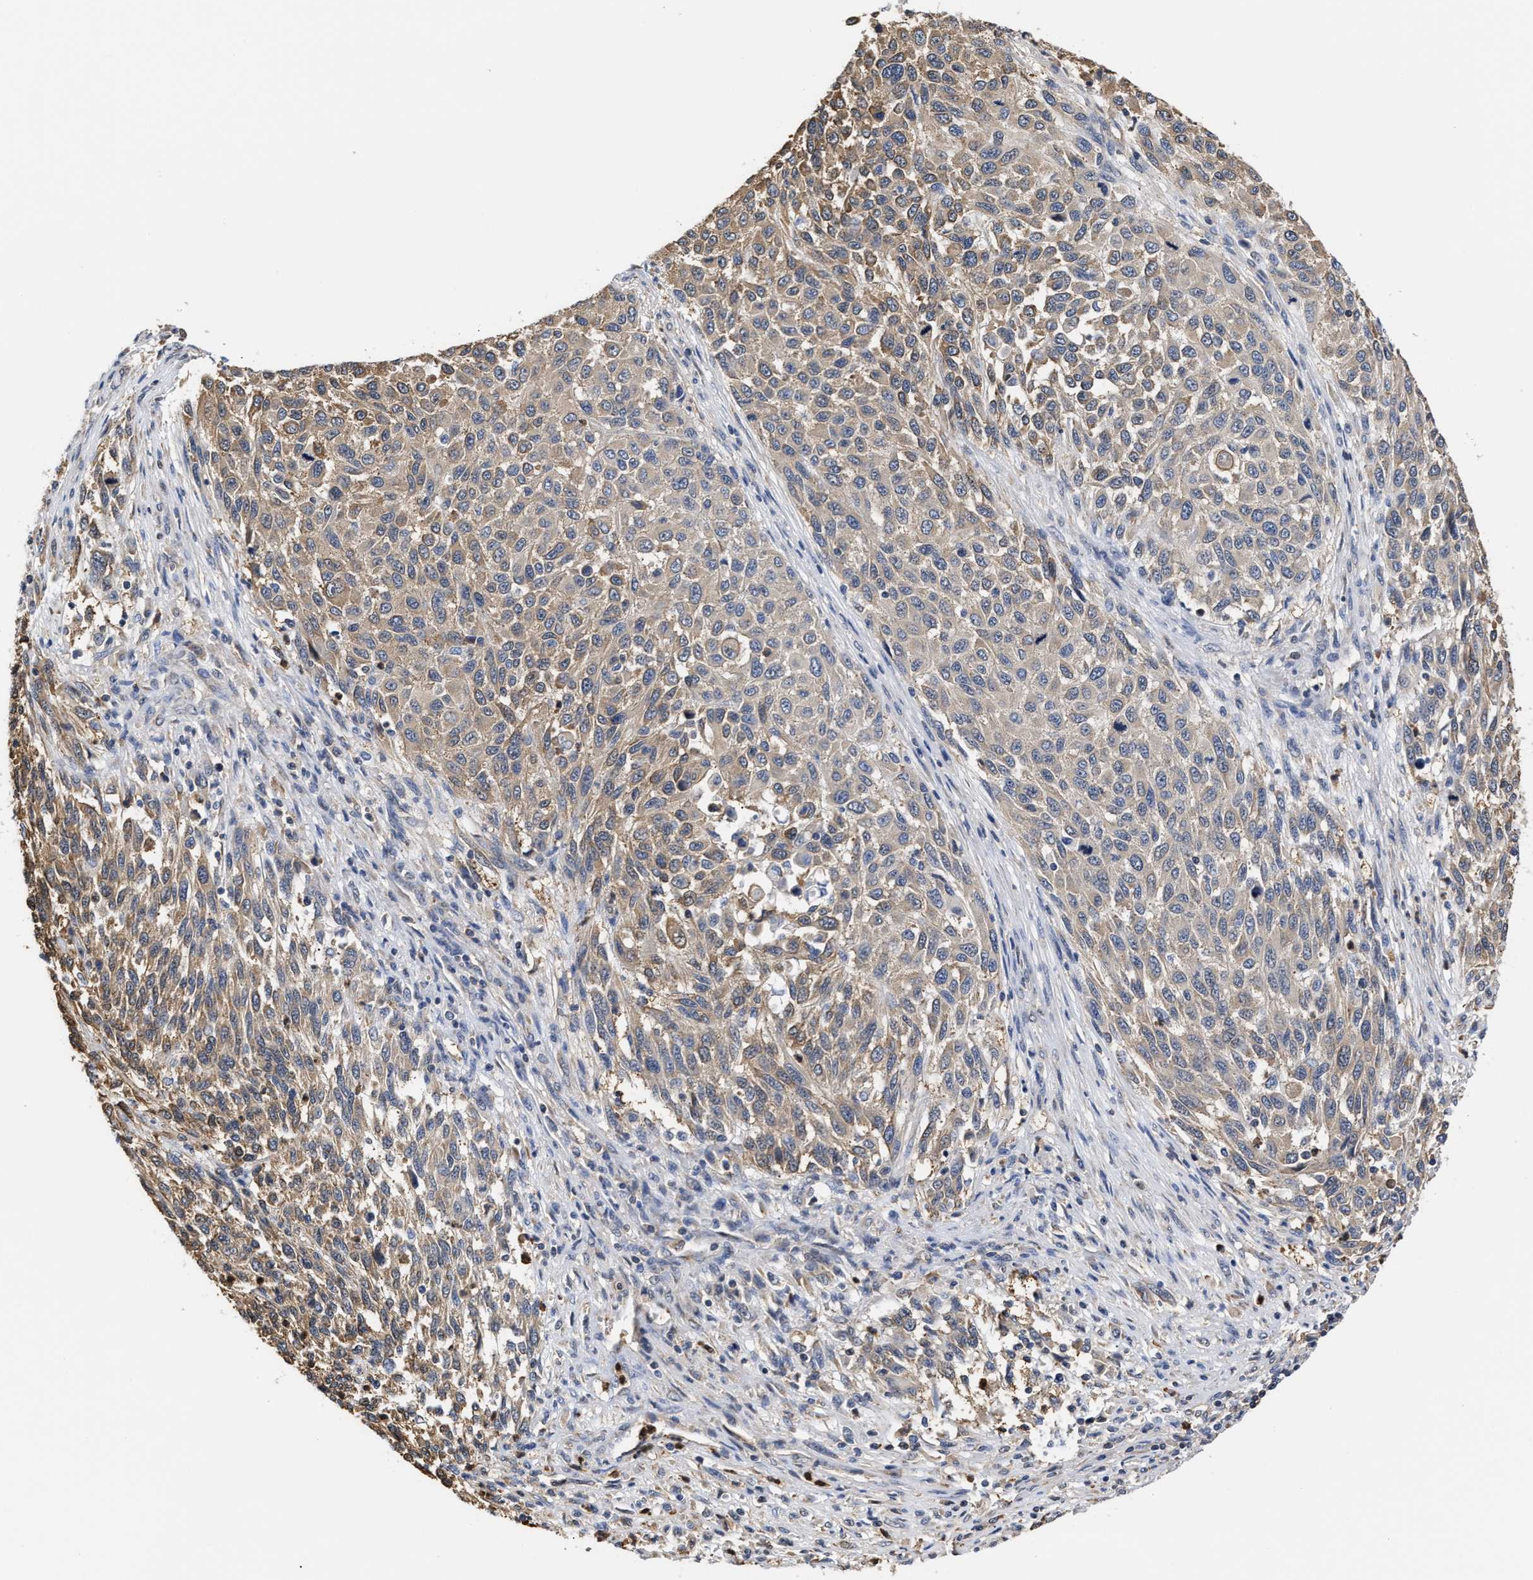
{"staining": {"intensity": "weak", "quantity": "25%-75%", "location": "cytoplasmic/membranous"}, "tissue": "melanoma", "cell_type": "Tumor cells", "image_type": "cancer", "snomed": [{"axis": "morphology", "description": "Malignant melanoma, Metastatic site"}, {"axis": "topography", "description": "Lymph node"}], "caption": "Immunohistochemistry (DAB) staining of malignant melanoma (metastatic site) shows weak cytoplasmic/membranous protein positivity in about 25%-75% of tumor cells.", "gene": "KLHDC1", "patient": {"sex": "male", "age": 61}}